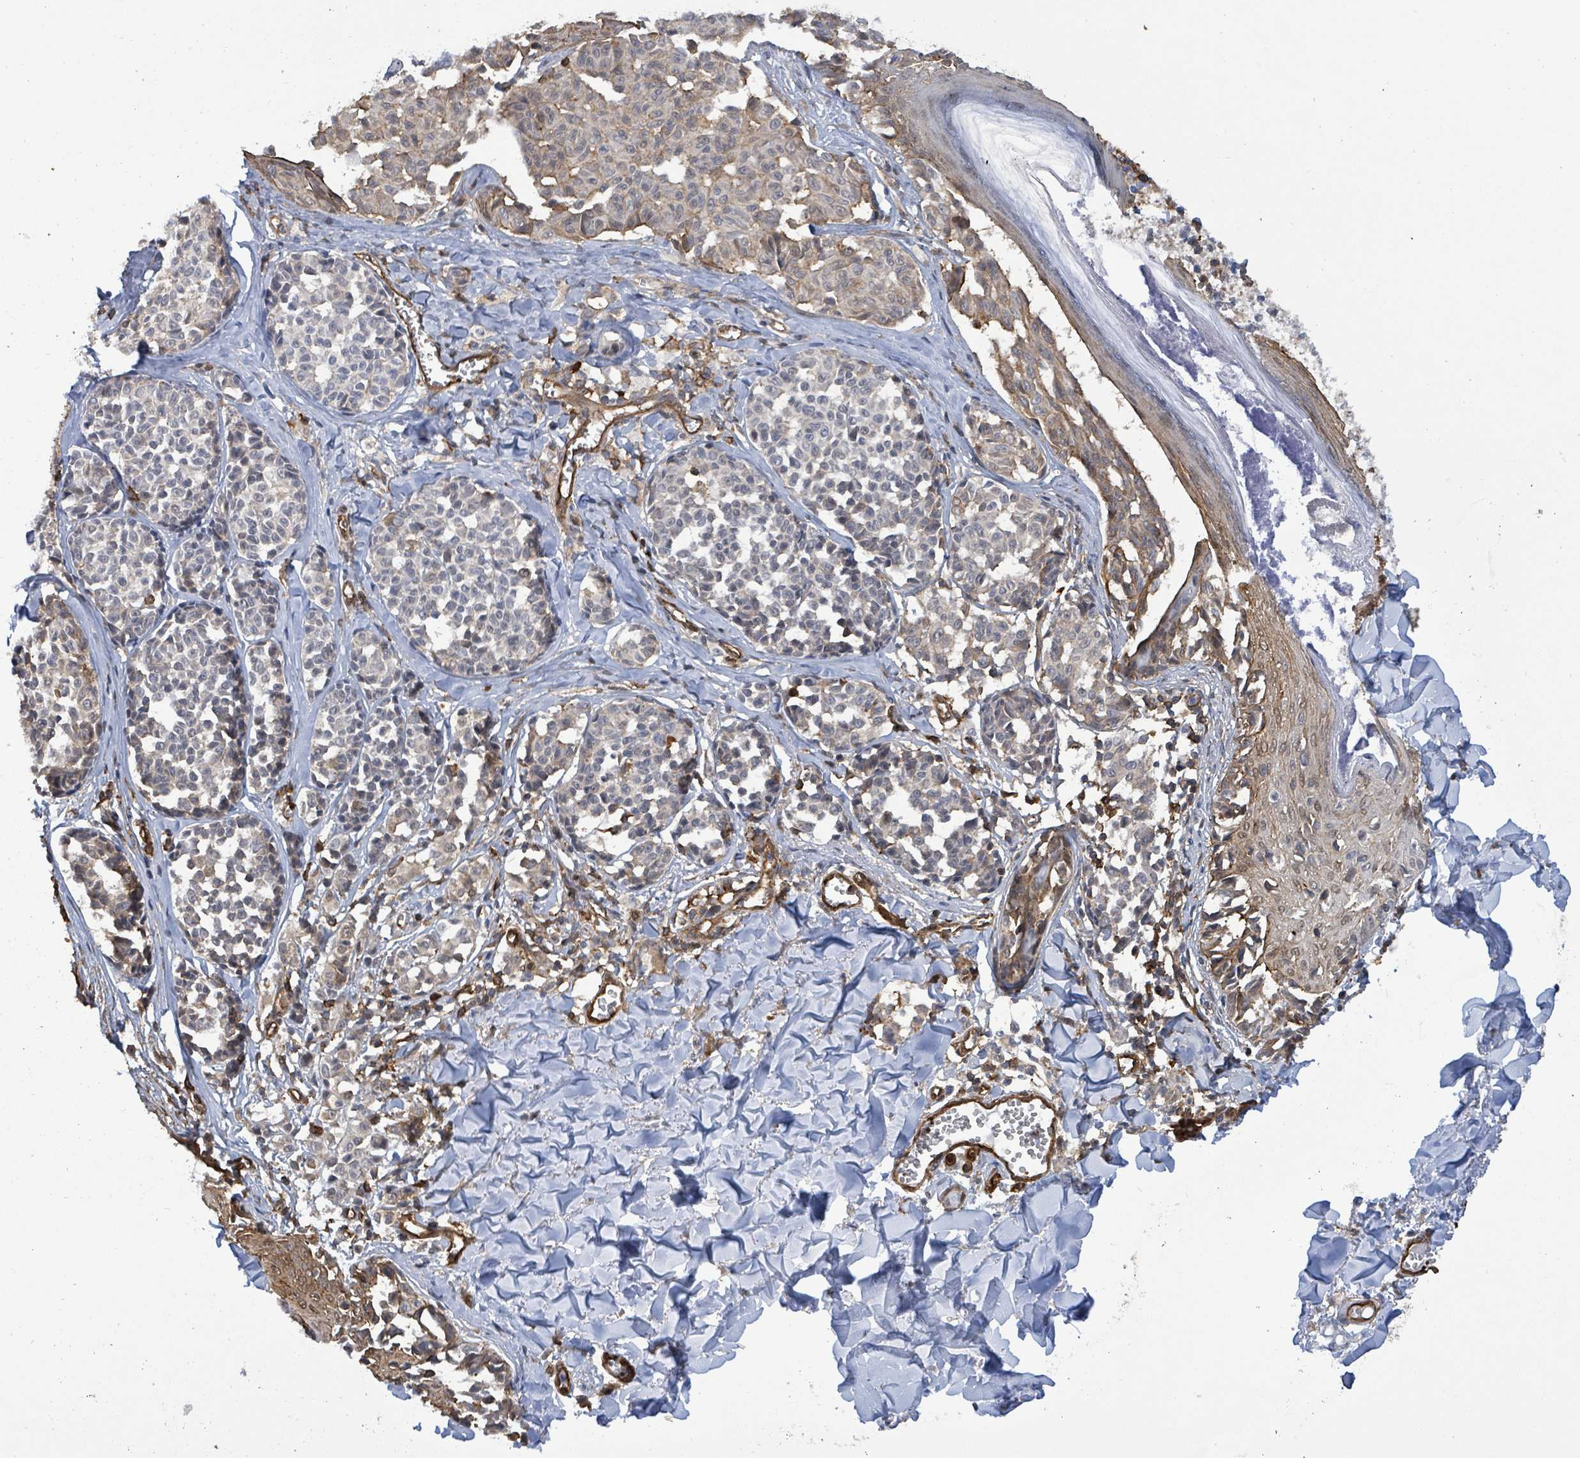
{"staining": {"intensity": "weak", "quantity": "<25%", "location": "cytoplasmic/membranous"}, "tissue": "melanoma", "cell_type": "Tumor cells", "image_type": "cancer", "snomed": [{"axis": "morphology", "description": "Malignant melanoma, NOS"}, {"axis": "topography", "description": "Skin"}], "caption": "A micrograph of melanoma stained for a protein displays no brown staining in tumor cells.", "gene": "PRKRIP1", "patient": {"sex": "female", "age": 43}}